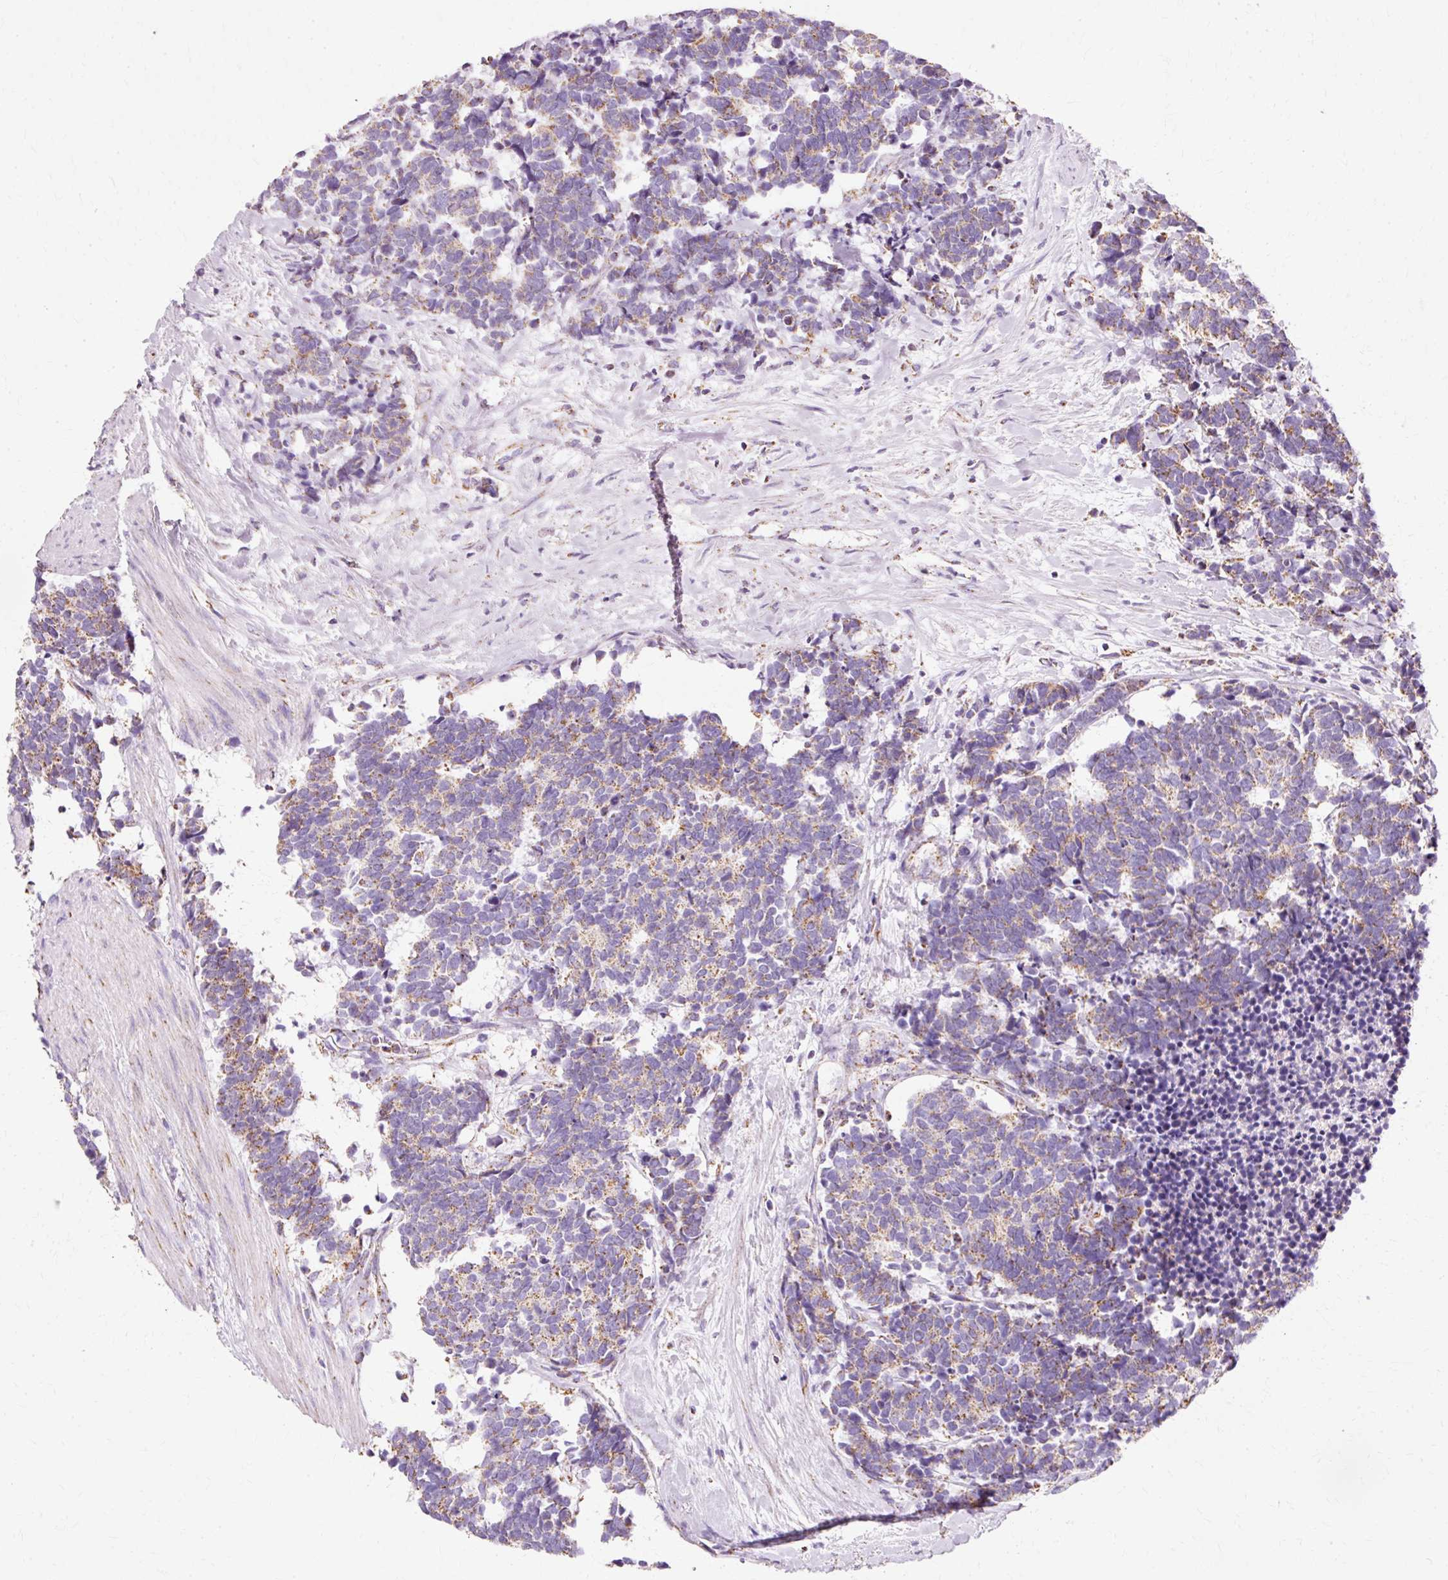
{"staining": {"intensity": "moderate", "quantity": ">75%", "location": "cytoplasmic/membranous"}, "tissue": "carcinoid", "cell_type": "Tumor cells", "image_type": "cancer", "snomed": [{"axis": "morphology", "description": "Carcinoma, NOS"}, {"axis": "morphology", "description": "Carcinoid, malignant, NOS"}, {"axis": "topography", "description": "Prostate"}], "caption": "Protein expression analysis of human carcinoid reveals moderate cytoplasmic/membranous positivity in approximately >75% of tumor cells. The staining was performed using DAB (3,3'-diaminobenzidine), with brown indicating positive protein expression. Nuclei are stained blue with hematoxylin.", "gene": "ATP5PO", "patient": {"sex": "male", "age": 57}}